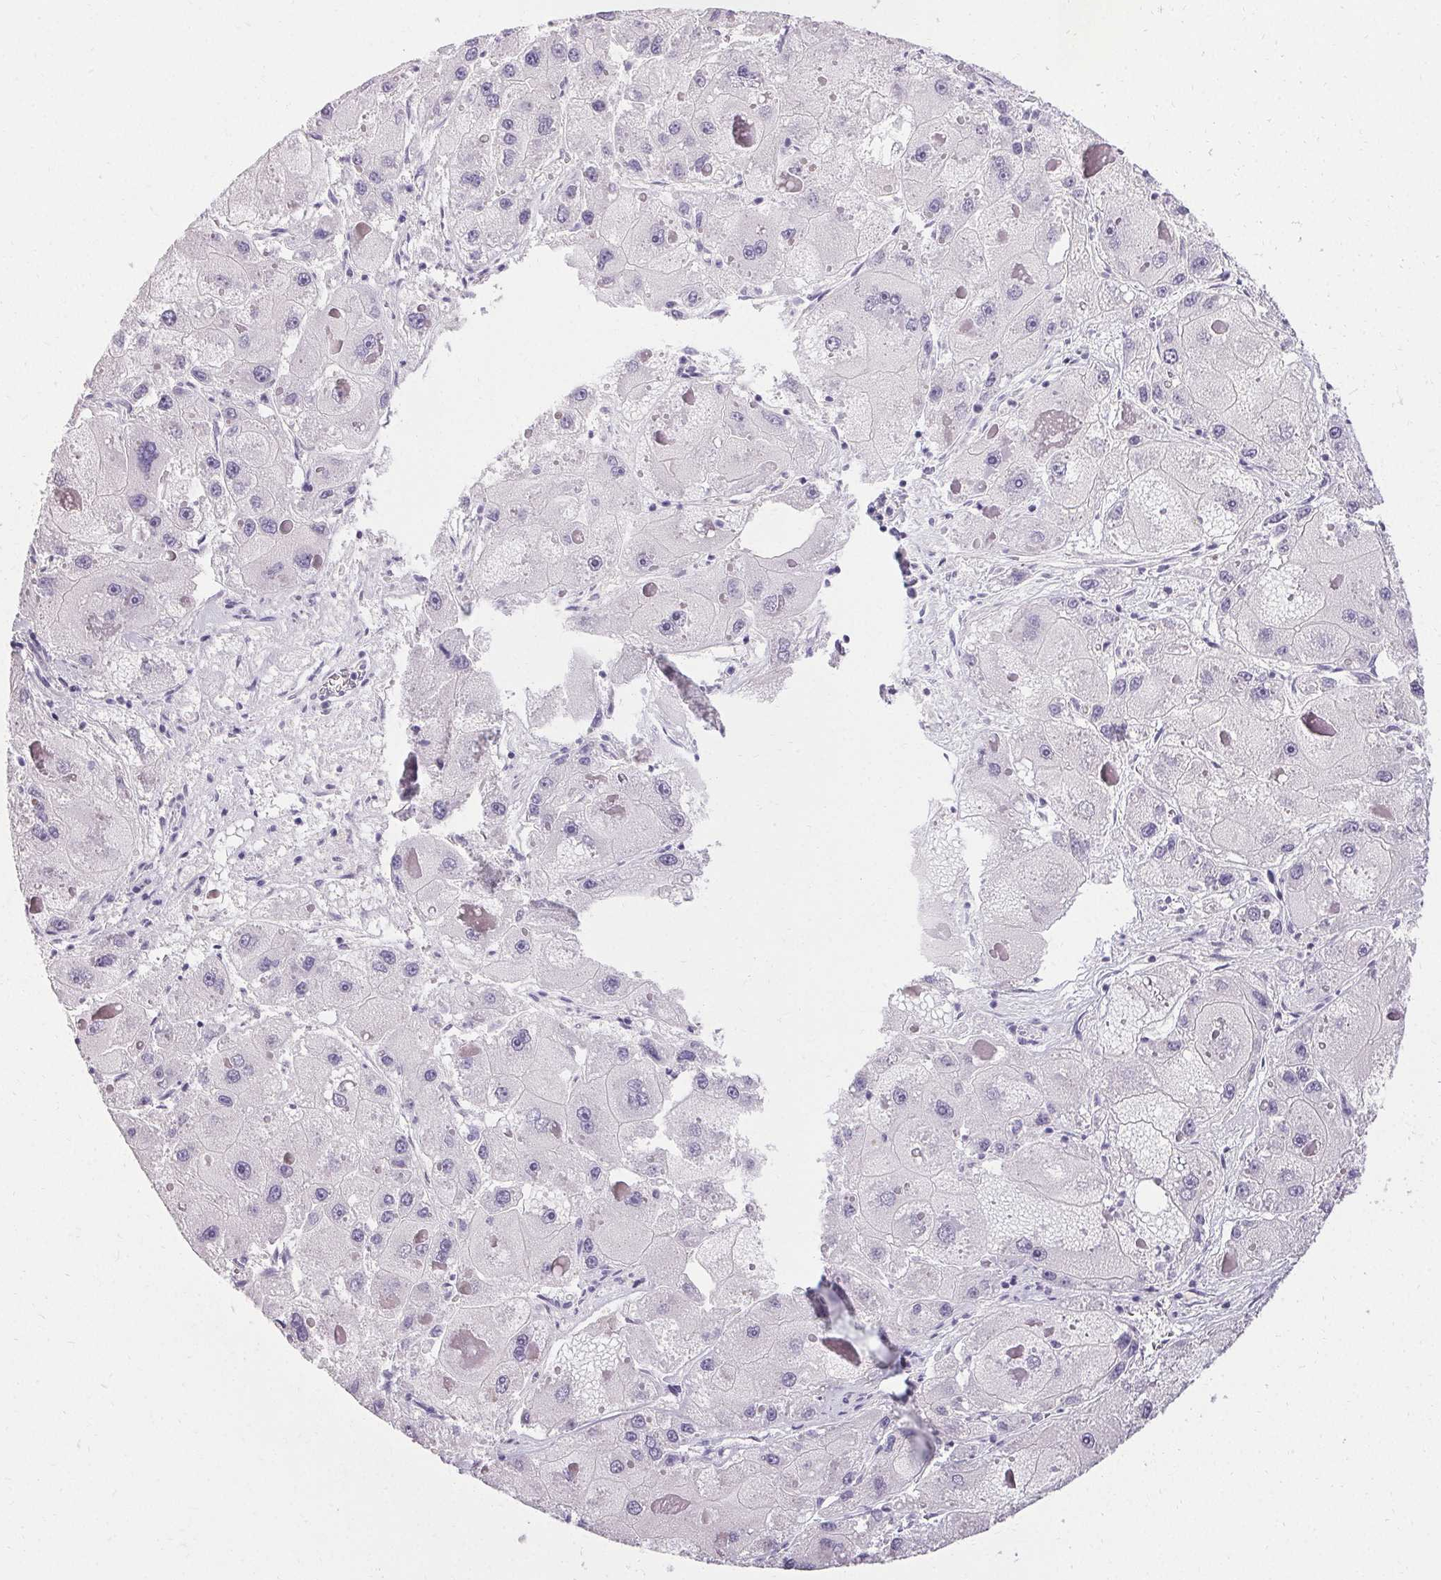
{"staining": {"intensity": "negative", "quantity": "none", "location": "none"}, "tissue": "liver cancer", "cell_type": "Tumor cells", "image_type": "cancer", "snomed": [{"axis": "morphology", "description": "Carcinoma, Hepatocellular, NOS"}, {"axis": "topography", "description": "Liver"}], "caption": "Liver cancer (hepatocellular carcinoma) was stained to show a protein in brown. There is no significant positivity in tumor cells. (Stains: DAB (3,3'-diaminobenzidine) IHC with hematoxylin counter stain, Microscopy: brightfield microscopy at high magnification).", "gene": "PMEL", "patient": {"sex": "female", "age": 73}}